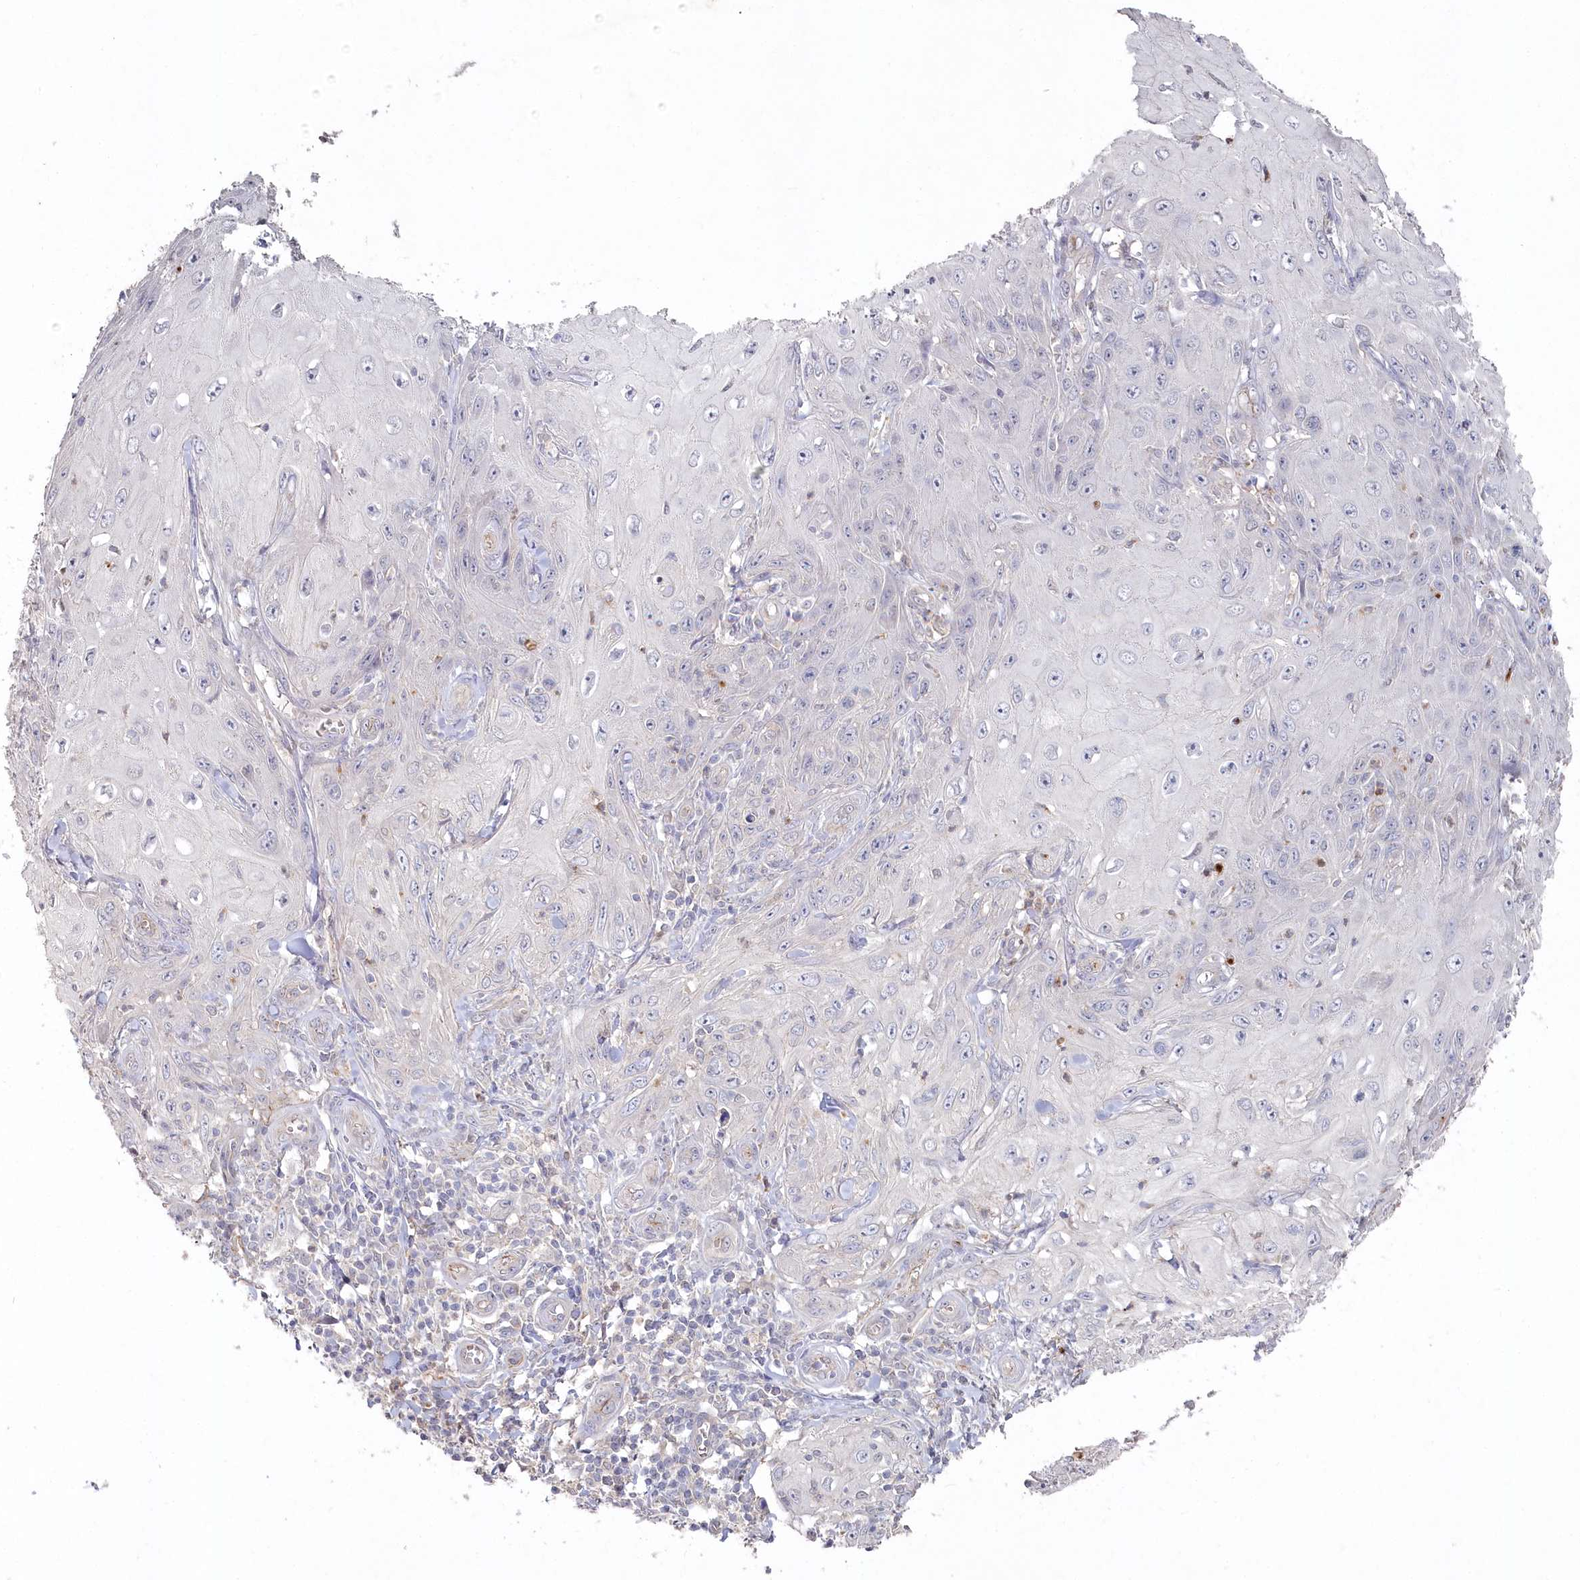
{"staining": {"intensity": "negative", "quantity": "none", "location": "none"}, "tissue": "skin cancer", "cell_type": "Tumor cells", "image_type": "cancer", "snomed": [{"axis": "morphology", "description": "Squamous cell carcinoma, NOS"}, {"axis": "topography", "description": "Skin"}], "caption": "IHC of human skin cancer (squamous cell carcinoma) reveals no positivity in tumor cells.", "gene": "TGFBRAP1", "patient": {"sex": "female", "age": 73}}